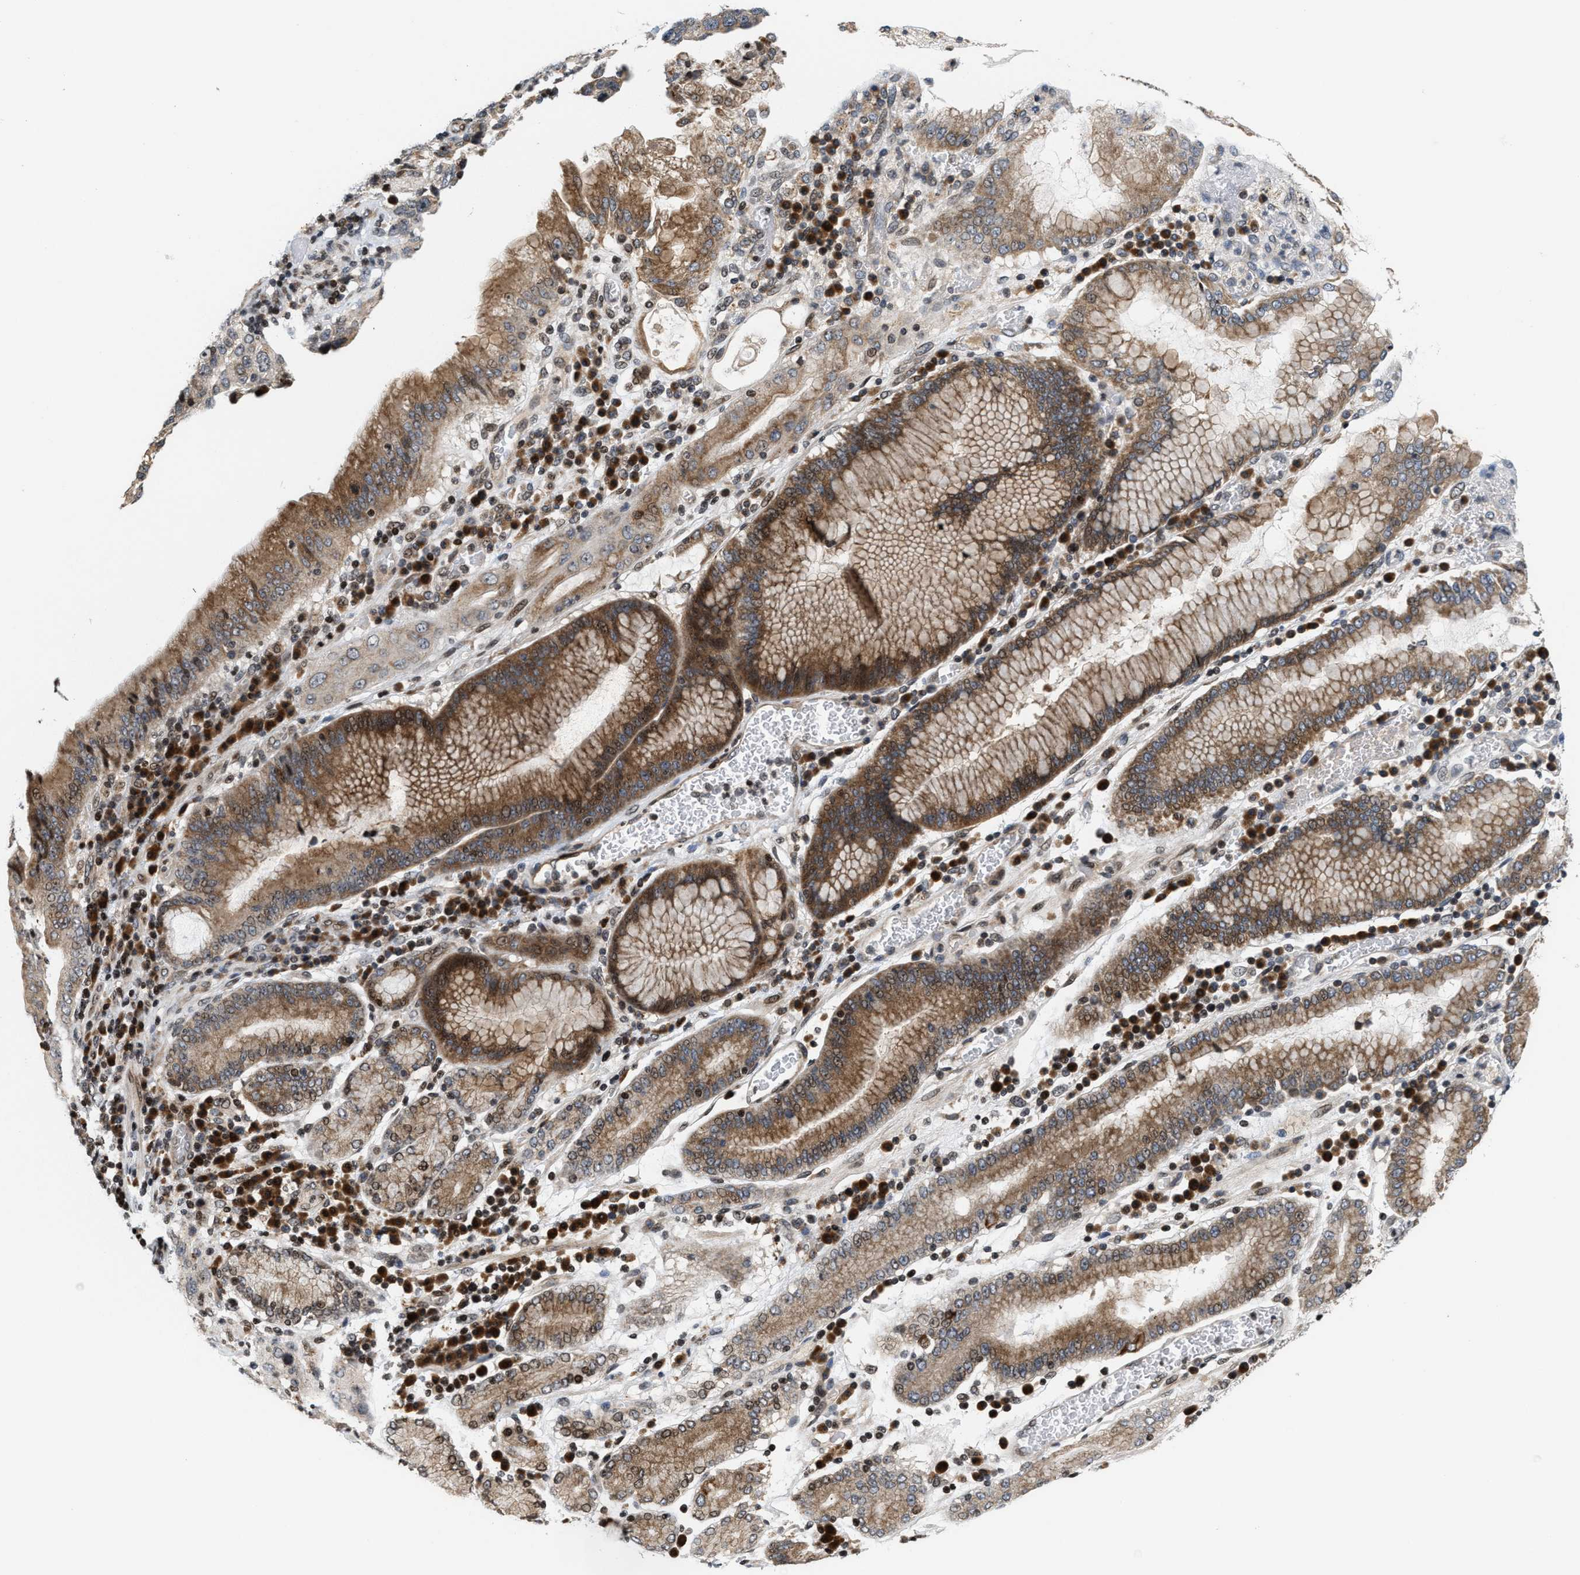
{"staining": {"intensity": "moderate", "quantity": "25%-75%", "location": "cytoplasmic/membranous"}, "tissue": "stomach cancer", "cell_type": "Tumor cells", "image_type": "cancer", "snomed": [{"axis": "morphology", "description": "Normal tissue, NOS"}, {"axis": "morphology", "description": "Adenocarcinoma, NOS"}, {"axis": "topography", "description": "Stomach"}], "caption": "Protein expression analysis of human stomach cancer (adenocarcinoma) reveals moderate cytoplasmic/membranous staining in about 25%-75% of tumor cells. (DAB (3,3'-diaminobenzidine) IHC with brightfield microscopy, high magnification).", "gene": "PDZD2", "patient": {"sex": "male", "age": 48}}